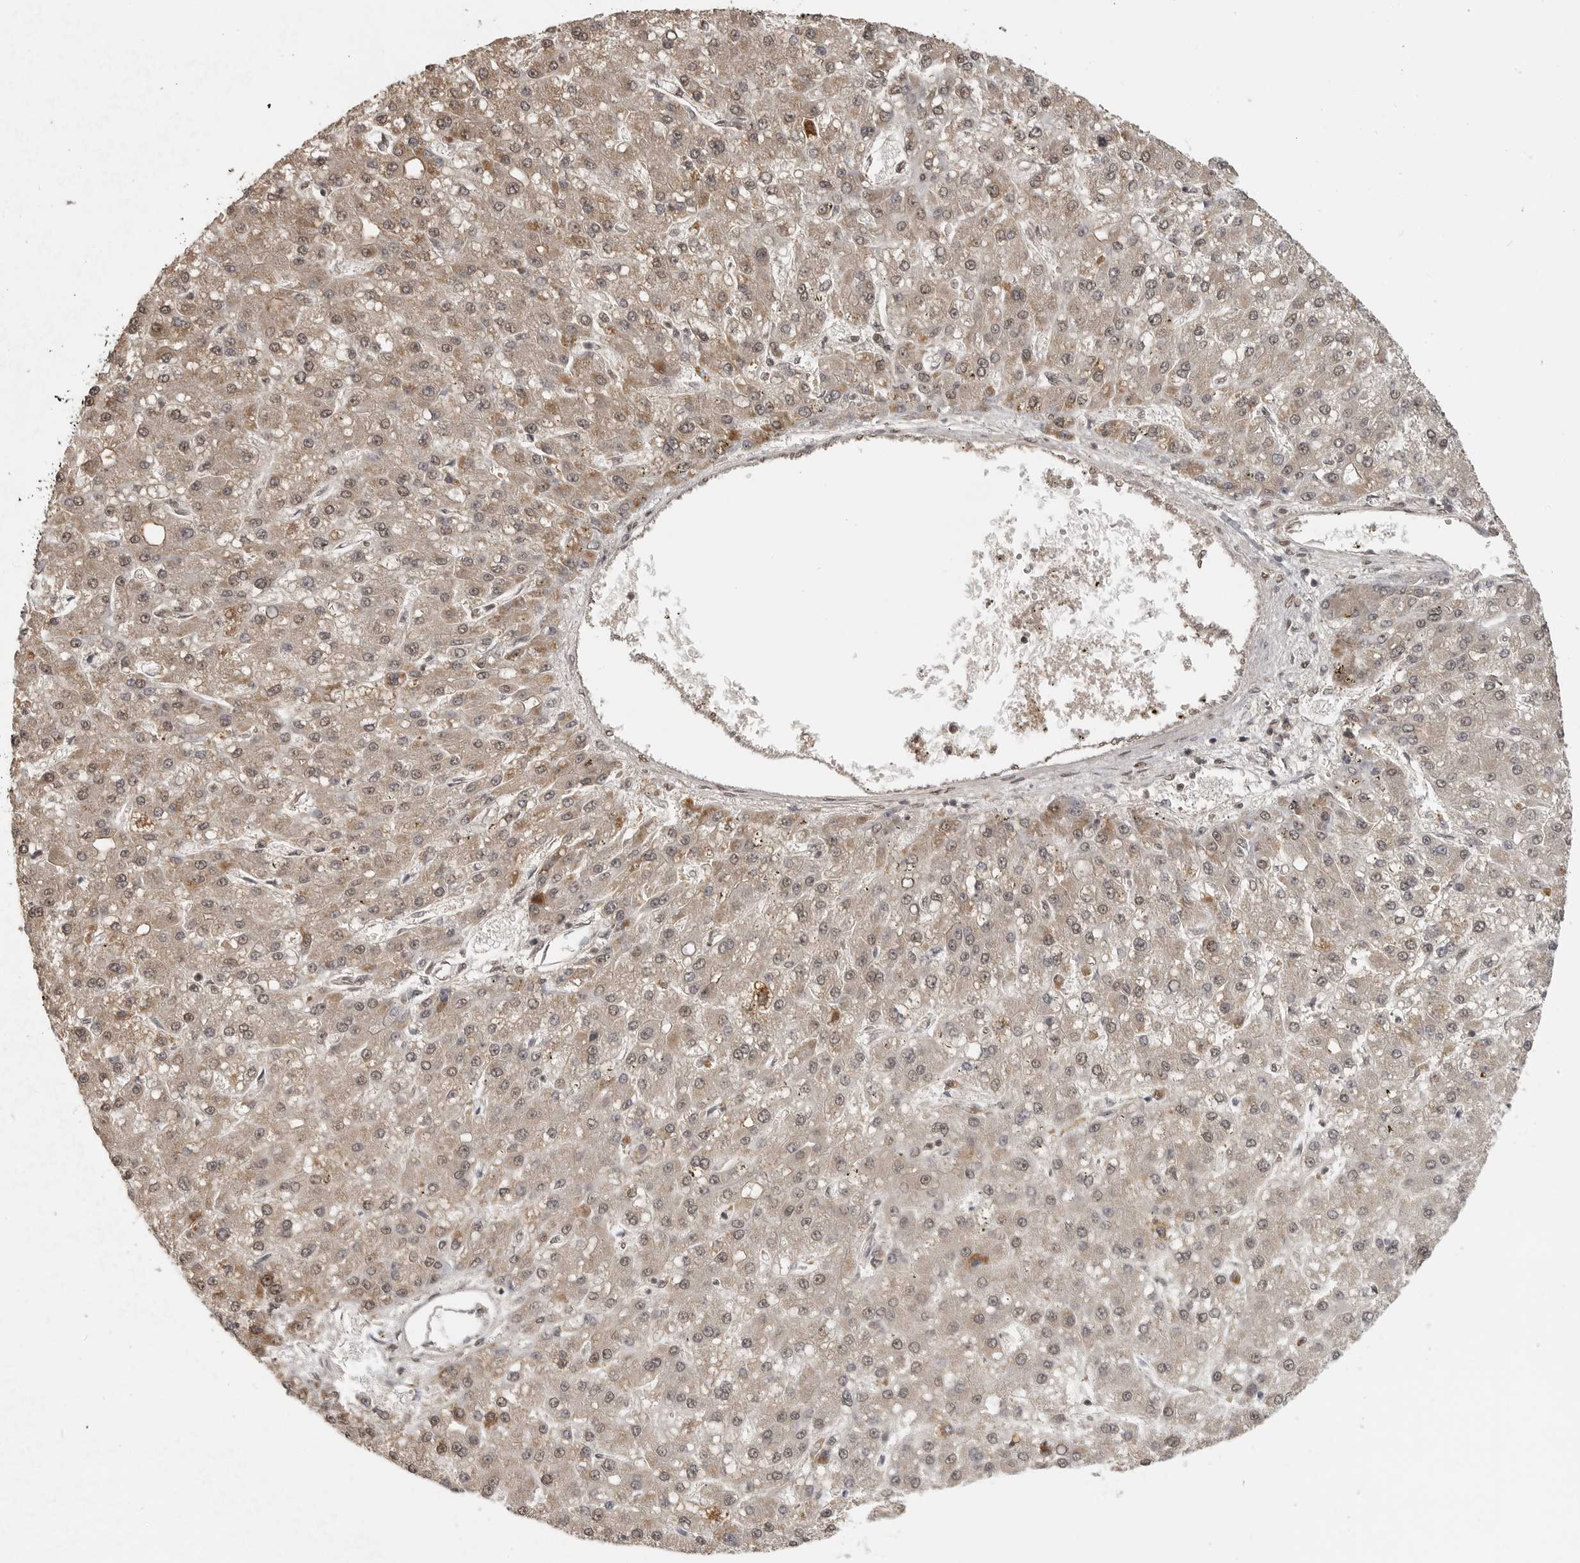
{"staining": {"intensity": "weak", "quantity": ">75%", "location": "cytoplasmic/membranous,nuclear"}, "tissue": "liver cancer", "cell_type": "Tumor cells", "image_type": "cancer", "snomed": [{"axis": "morphology", "description": "Carcinoma, Hepatocellular, NOS"}, {"axis": "topography", "description": "Liver"}], "caption": "Brown immunohistochemical staining in human hepatocellular carcinoma (liver) exhibits weak cytoplasmic/membranous and nuclear expression in about >75% of tumor cells. (brown staining indicates protein expression, while blue staining denotes nuclei).", "gene": "CLOCK", "patient": {"sex": "male", "age": 67}}